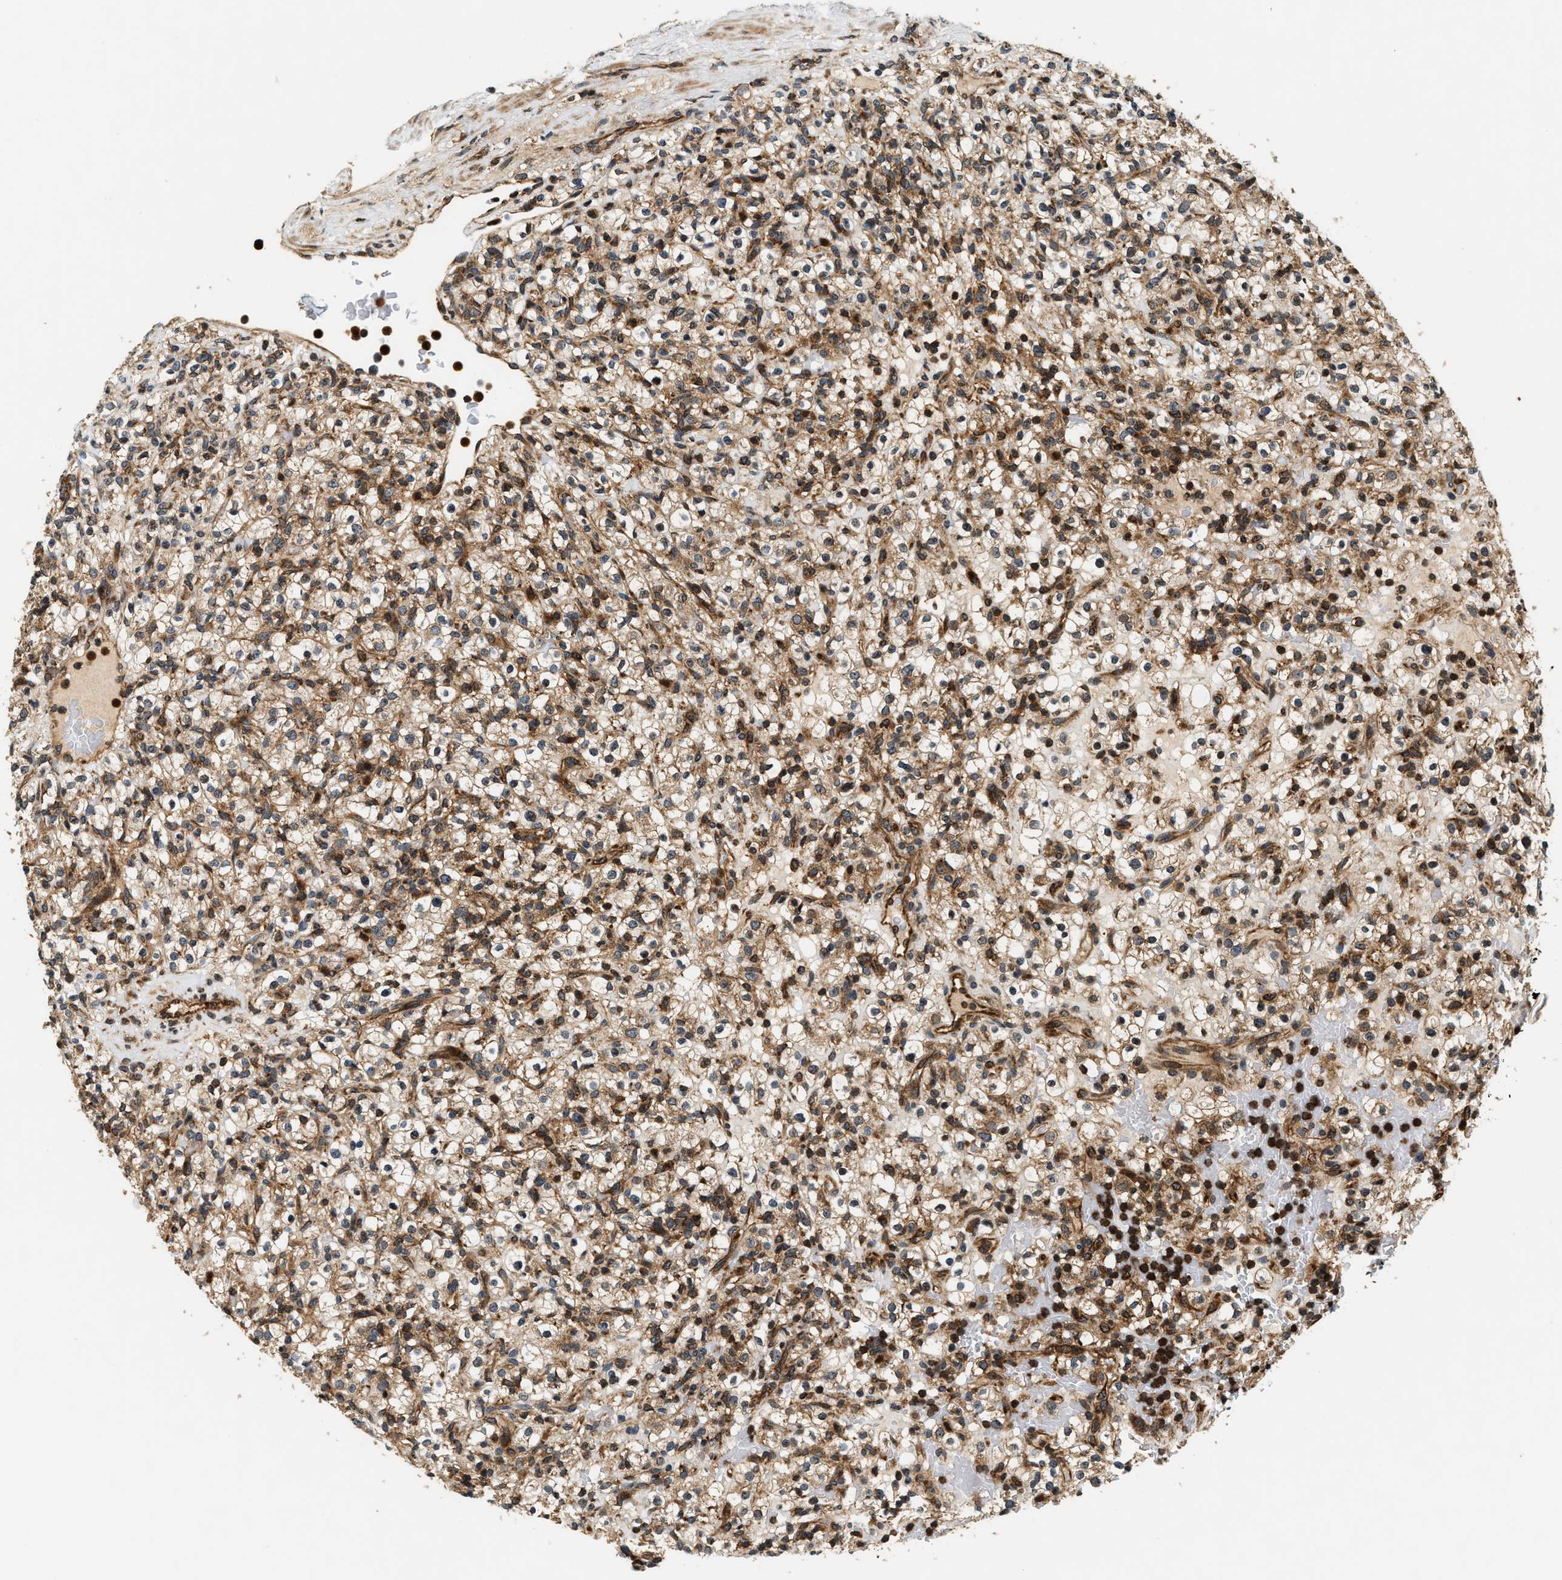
{"staining": {"intensity": "moderate", "quantity": ">75%", "location": "cytoplasmic/membranous"}, "tissue": "renal cancer", "cell_type": "Tumor cells", "image_type": "cancer", "snomed": [{"axis": "morphology", "description": "Normal tissue, NOS"}, {"axis": "morphology", "description": "Adenocarcinoma, NOS"}, {"axis": "topography", "description": "Kidney"}], "caption": "Immunohistochemical staining of renal cancer shows moderate cytoplasmic/membranous protein positivity in approximately >75% of tumor cells.", "gene": "SAMD9", "patient": {"sex": "female", "age": 72}}